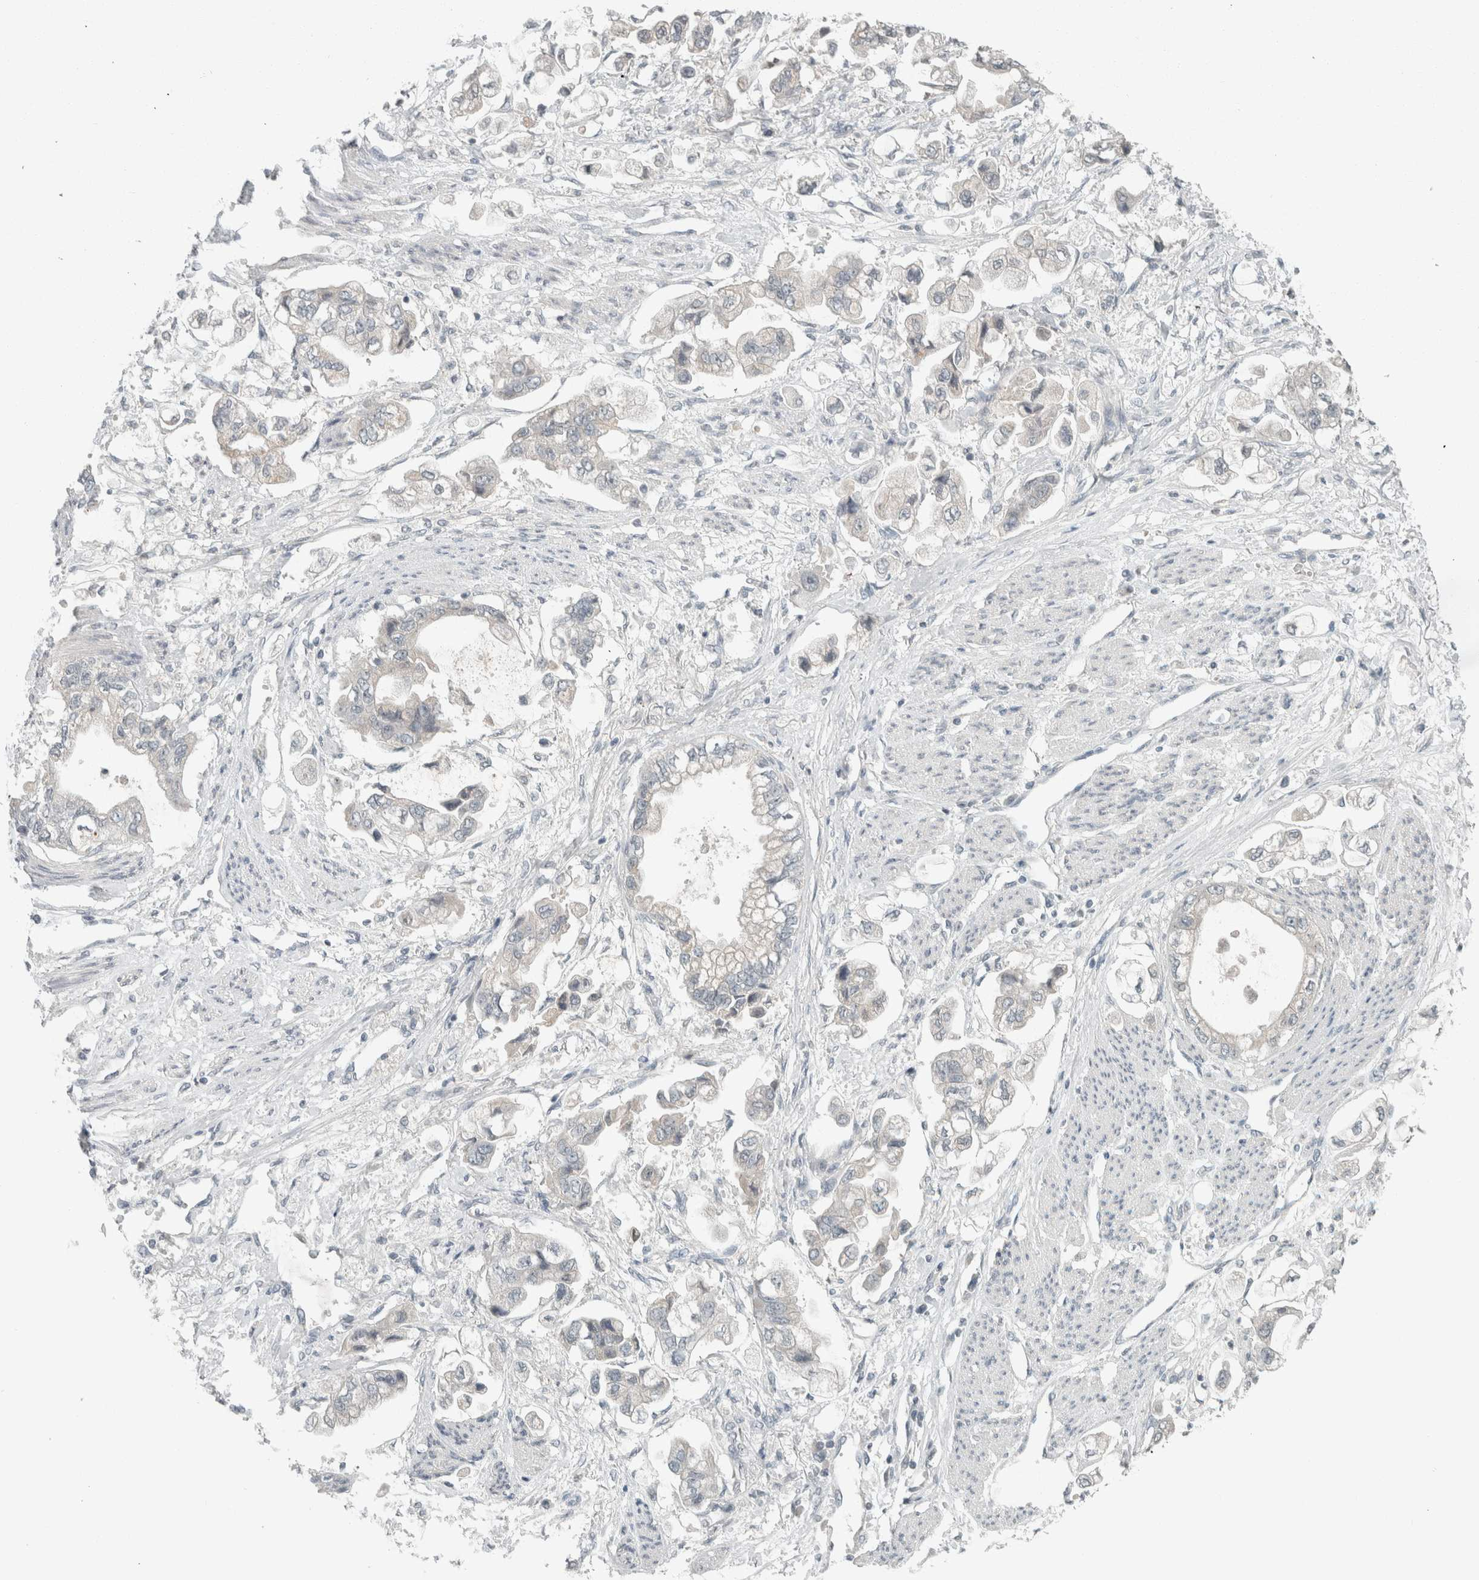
{"staining": {"intensity": "negative", "quantity": "none", "location": "none"}, "tissue": "stomach cancer", "cell_type": "Tumor cells", "image_type": "cancer", "snomed": [{"axis": "morphology", "description": "Adenocarcinoma, NOS"}, {"axis": "topography", "description": "Stomach"}], "caption": "Tumor cells show no significant protein staining in adenocarcinoma (stomach). (Stains: DAB immunohistochemistry (IHC) with hematoxylin counter stain, Microscopy: brightfield microscopy at high magnification).", "gene": "TRIT1", "patient": {"sex": "male", "age": 62}}